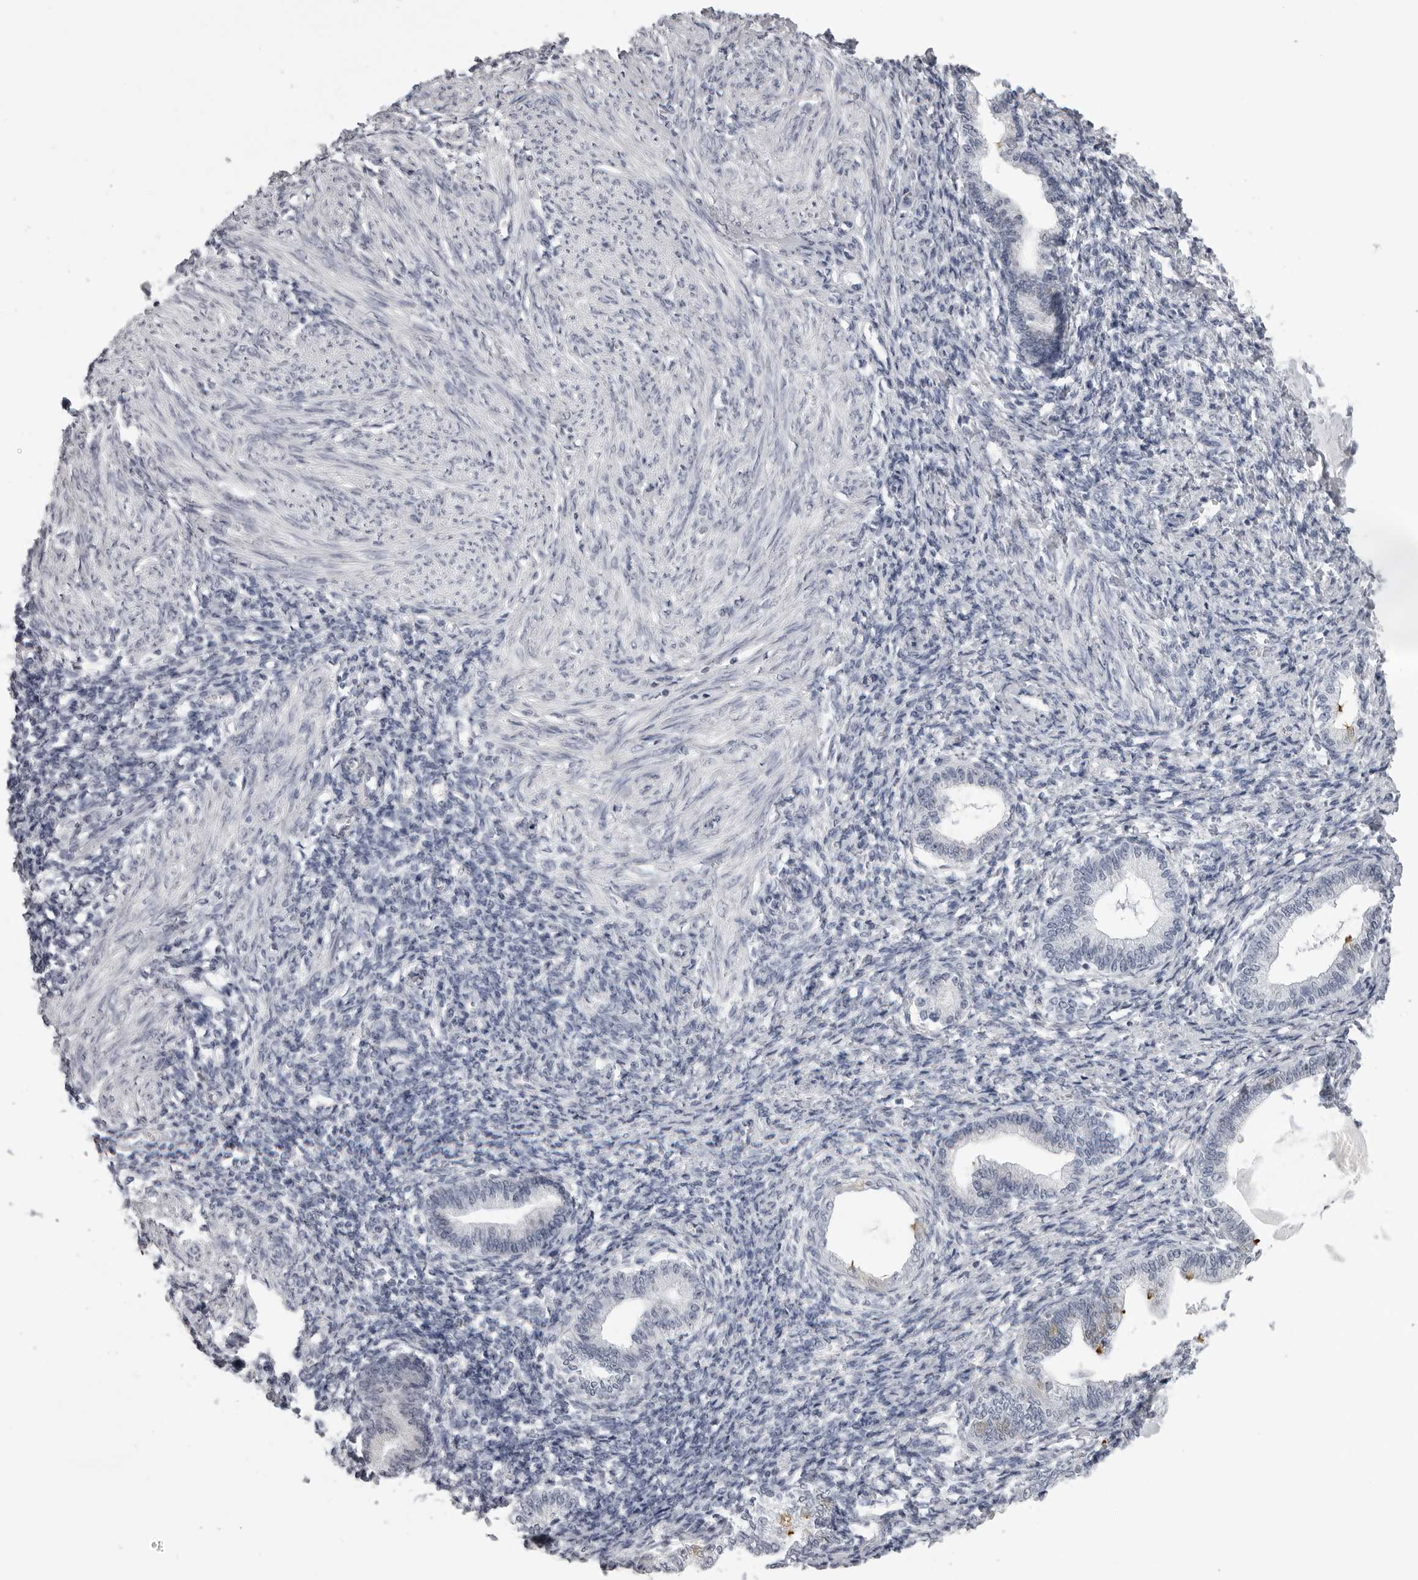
{"staining": {"intensity": "negative", "quantity": "none", "location": "none"}, "tissue": "endometrium", "cell_type": "Cells in endometrial stroma", "image_type": "normal", "snomed": [{"axis": "morphology", "description": "Normal tissue, NOS"}, {"axis": "topography", "description": "Endometrium"}], "caption": "This is an immunohistochemistry image of normal human endometrium. There is no staining in cells in endometrial stroma.", "gene": "DNALI1", "patient": {"sex": "female", "age": 77}}